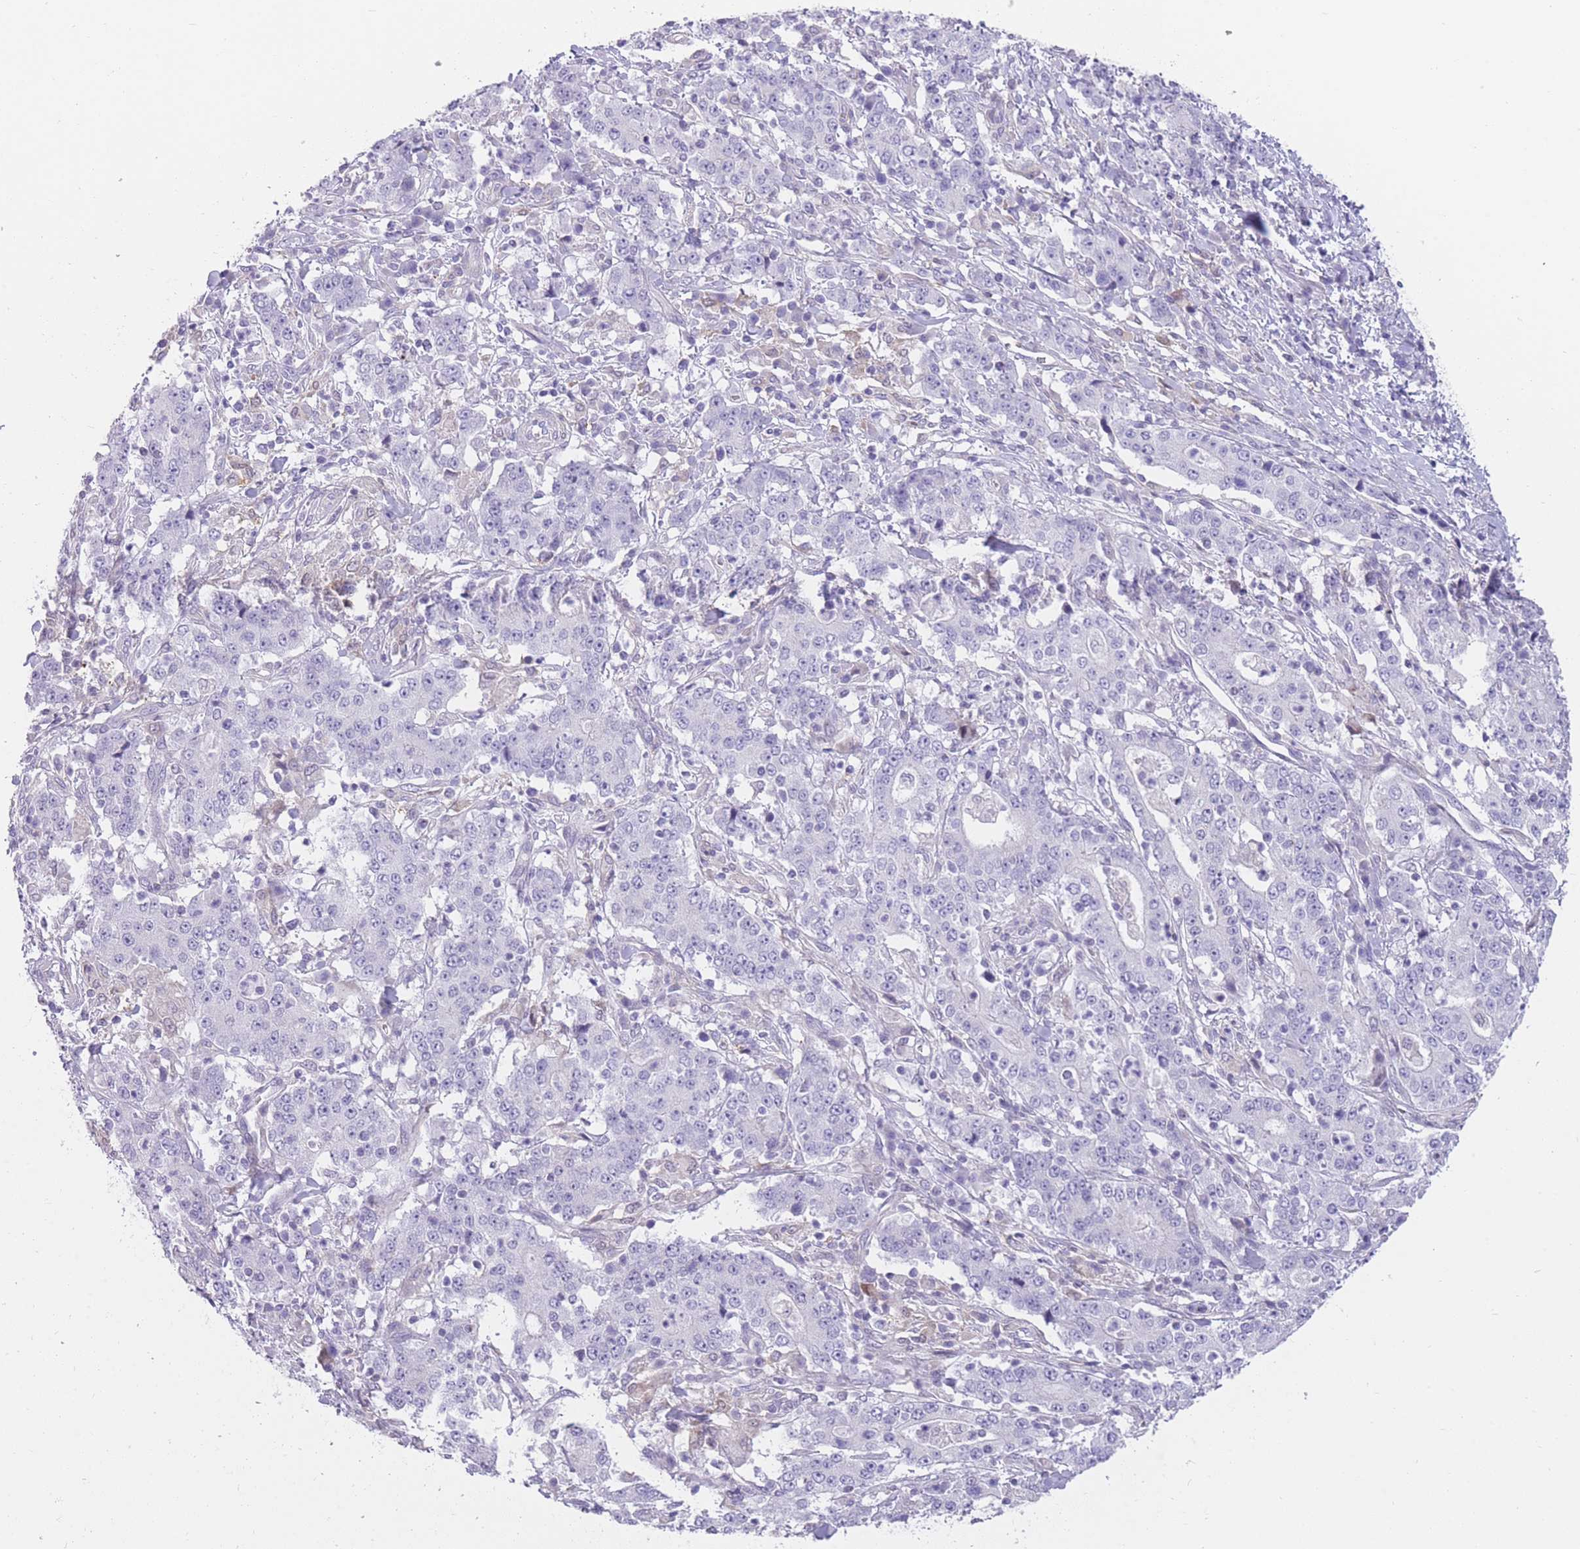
{"staining": {"intensity": "negative", "quantity": "none", "location": "none"}, "tissue": "stomach cancer", "cell_type": "Tumor cells", "image_type": "cancer", "snomed": [{"axis": "morphology", "description": "Normal tissue, NOS"}, {"axis": "morphology", "description": "Adenocarcinoma, NOS"}, {"axis": "topography", "description": "Stomach, upper"}, {"axis": "topography", "description": "Stomach"}], "caption": "Human adenocarcinoma (stomach) stained for a protein using immunohistochemistry shows no positivity in tumor cells.", "gene": "OR11H12", "patient": {"sex": "male", "age": 59}}